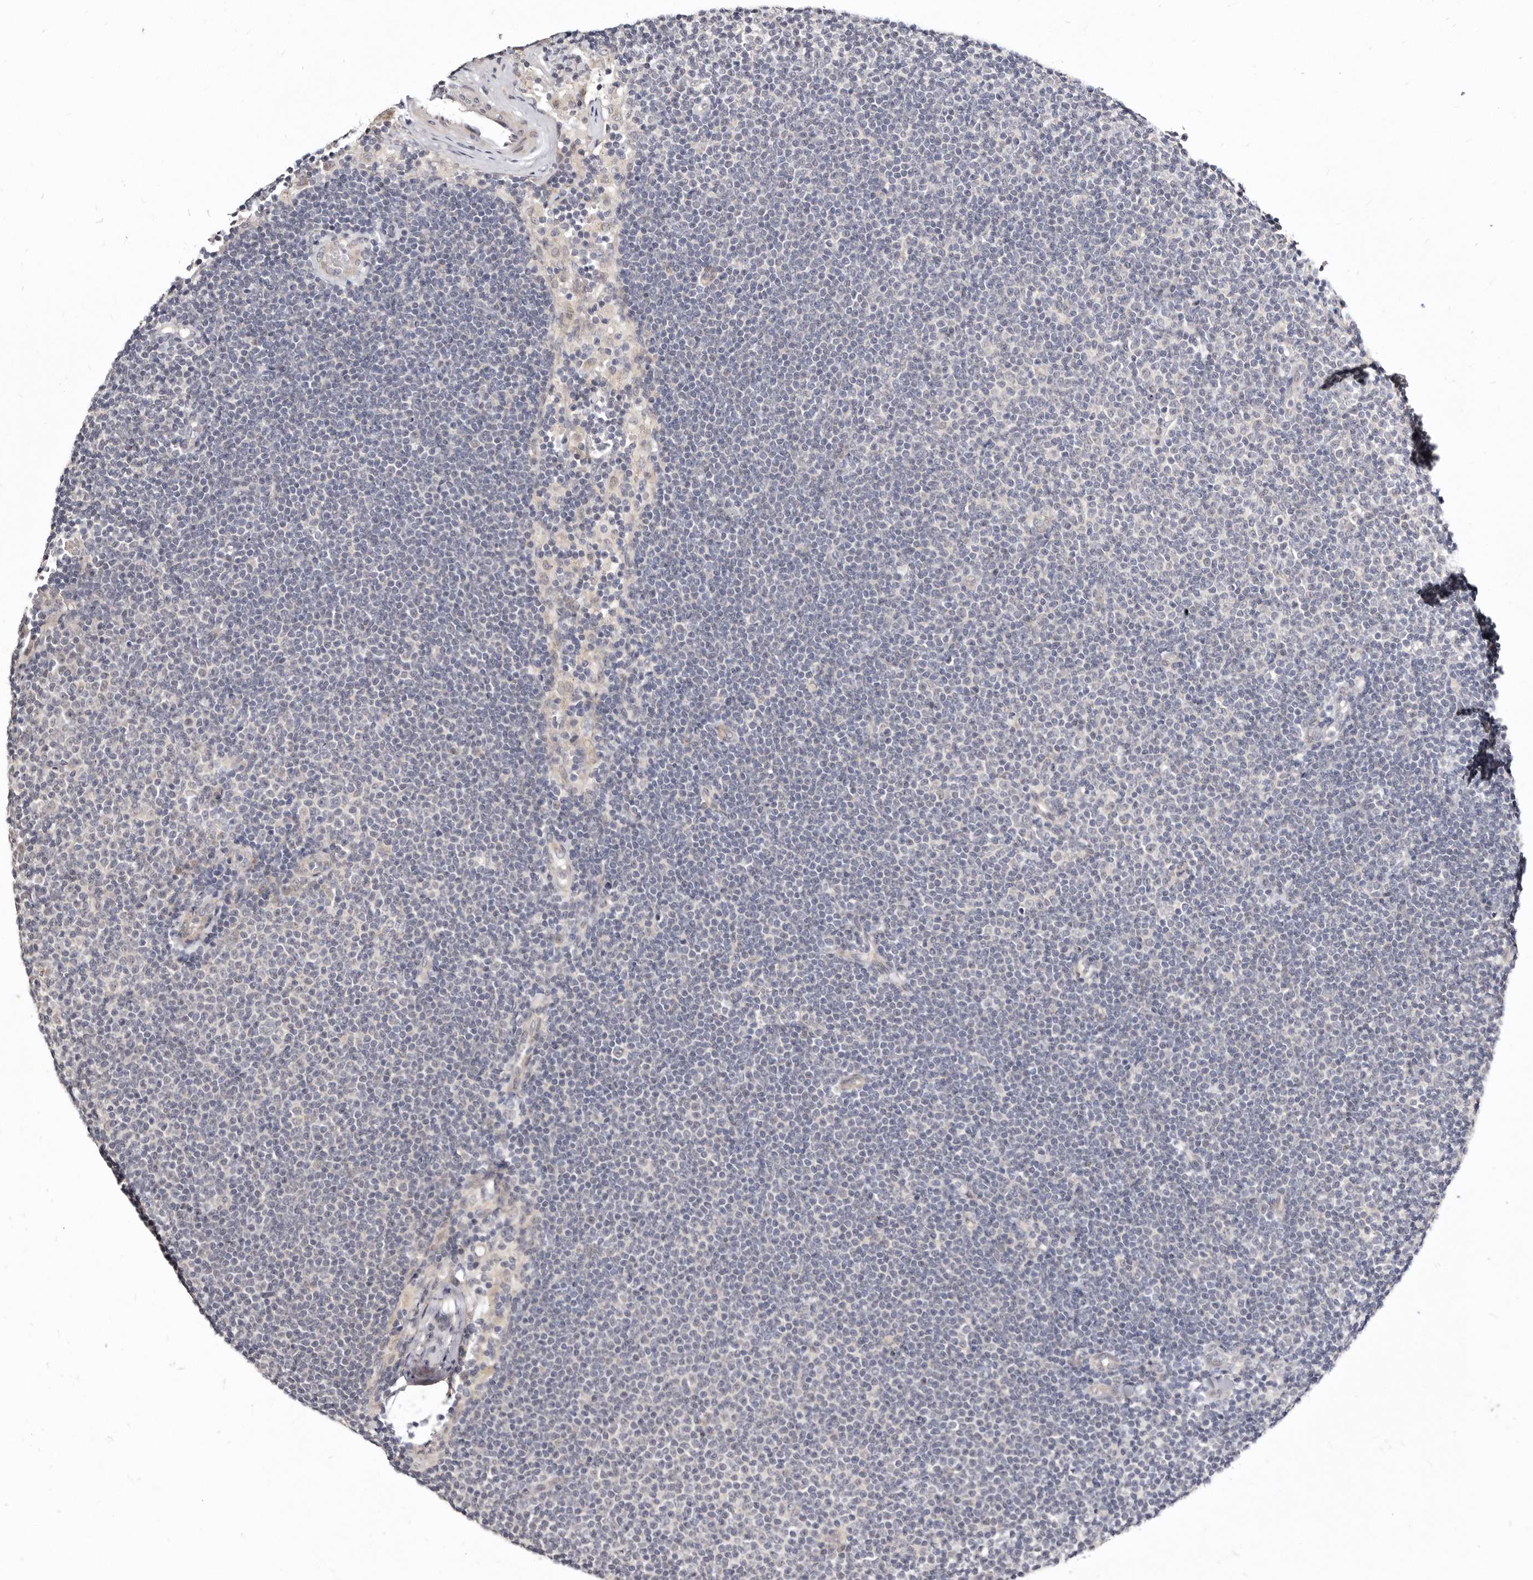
{"staining": {"intensity": "negative", "quantity": "none", "location": "none"}, "tissue": "lymphoma", "cell_type": "Tumor cells", "image_type": "cancer", "snomed": [{"axis": "morphology", "description": "Malignant lymphoma, non-Hodgkin's type, Low grade"}, {"axis": "topography", "description": "Lymph node"}], "caption": "IHC image of neoplastic tissue: human lymphoma stained with DAB (3,3'-diaminobenzidine) shows no significant protein expression in tumor cells.", "gene": "KLHL4", "patient": {"sex": "female", "age": 53}}